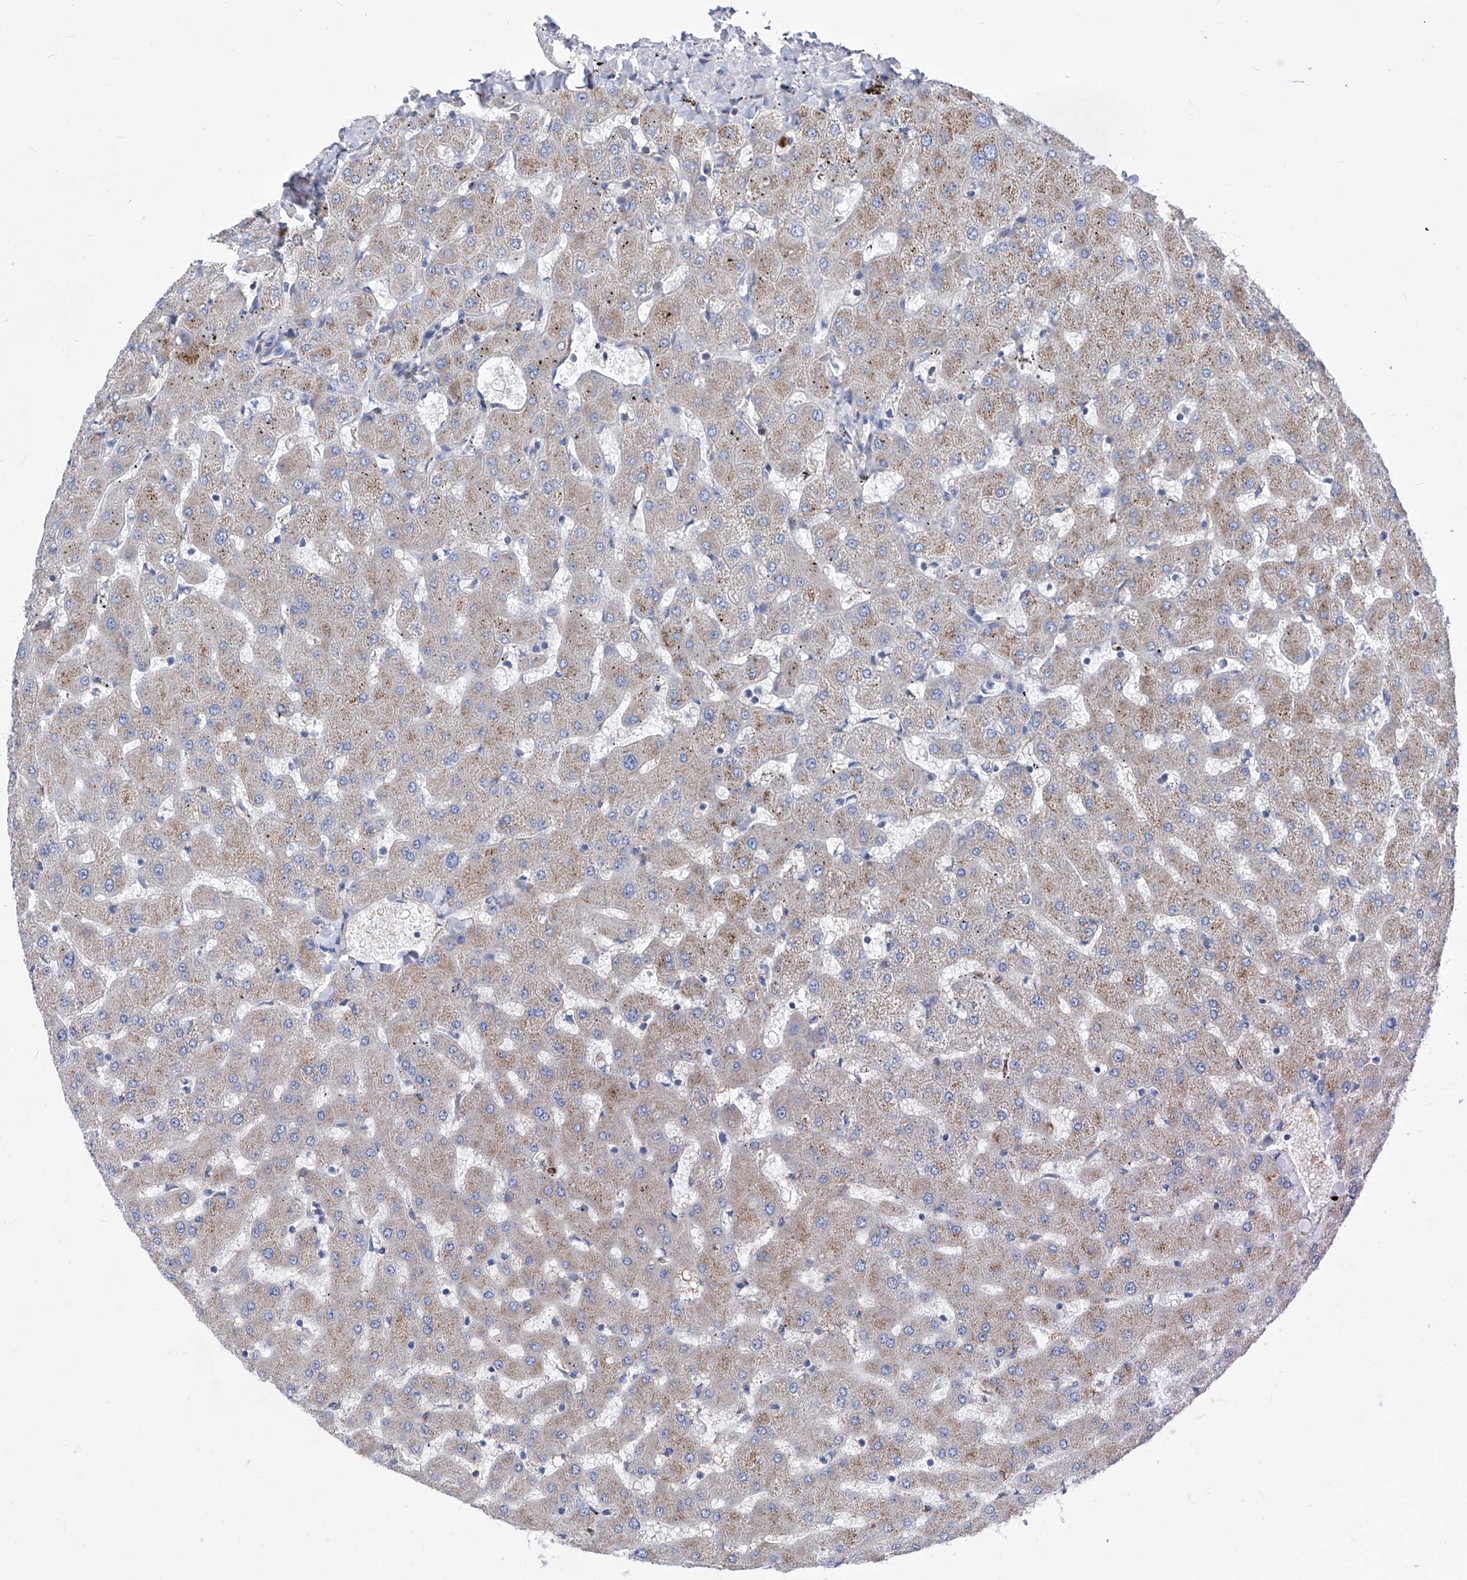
{"staining": {"intensity": "negative", "quantity": "none", "location": "none"}, "tissue": "liver", "cell_type": "Cholangiocytes", "image_type": "normal", "snomed": [{"axis": "morphology", "description": "Normal tissue, NOS"}, {"axis": "topography", "description": "Liver"}], "caption": "Cholangiocytes show no significant protein staining in unremarkable liver. The staining was performed using DAB (3,3'-diaminobenzidine) to visualize the protein expression in brown, while the nuclei were stained in blue with hematoxylin (Magnification: 20x).", "gene": "HRNR", "patient": {"sex": "female", "age": 63}}